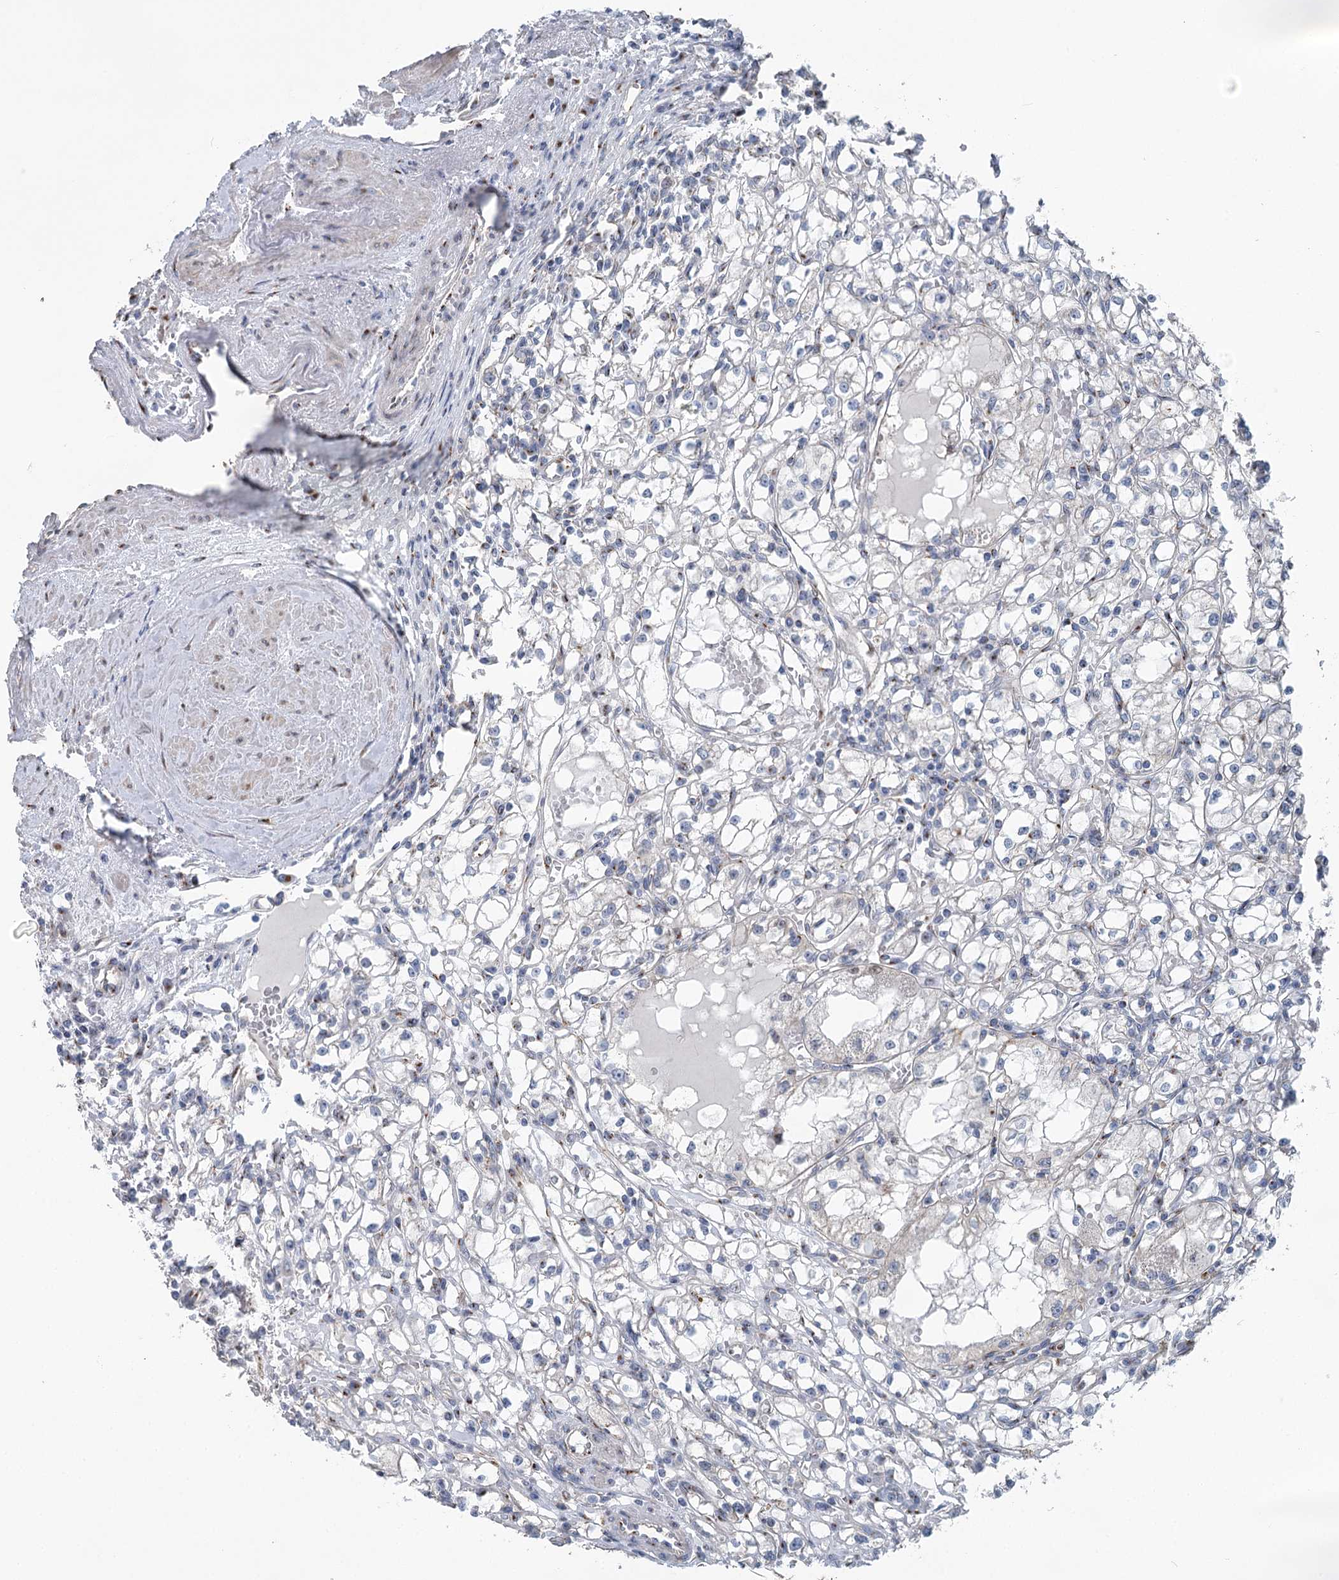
{"staining": {"intensity": "negative", "quantity": "none", "location": "none"}, "tissue": "renal cancer", "cell_type": "Tumor cells", "image_type": "cancer", "snomed": [{"axis": "morphology", "description": "Adenocarcinoma, NOS"}, {"axis": "topography", "description": "Kidney"}], "caption": "Tumor cells show no significant positivity in adenocarcinoma (renal). (Brightfield microscopy of DAB (3,3'-diaminobenzidine) immunohistochemistry (IHC) at high magnification).", "gene": "ITIH5", "patient": {"sex": "male", "age": 56}}